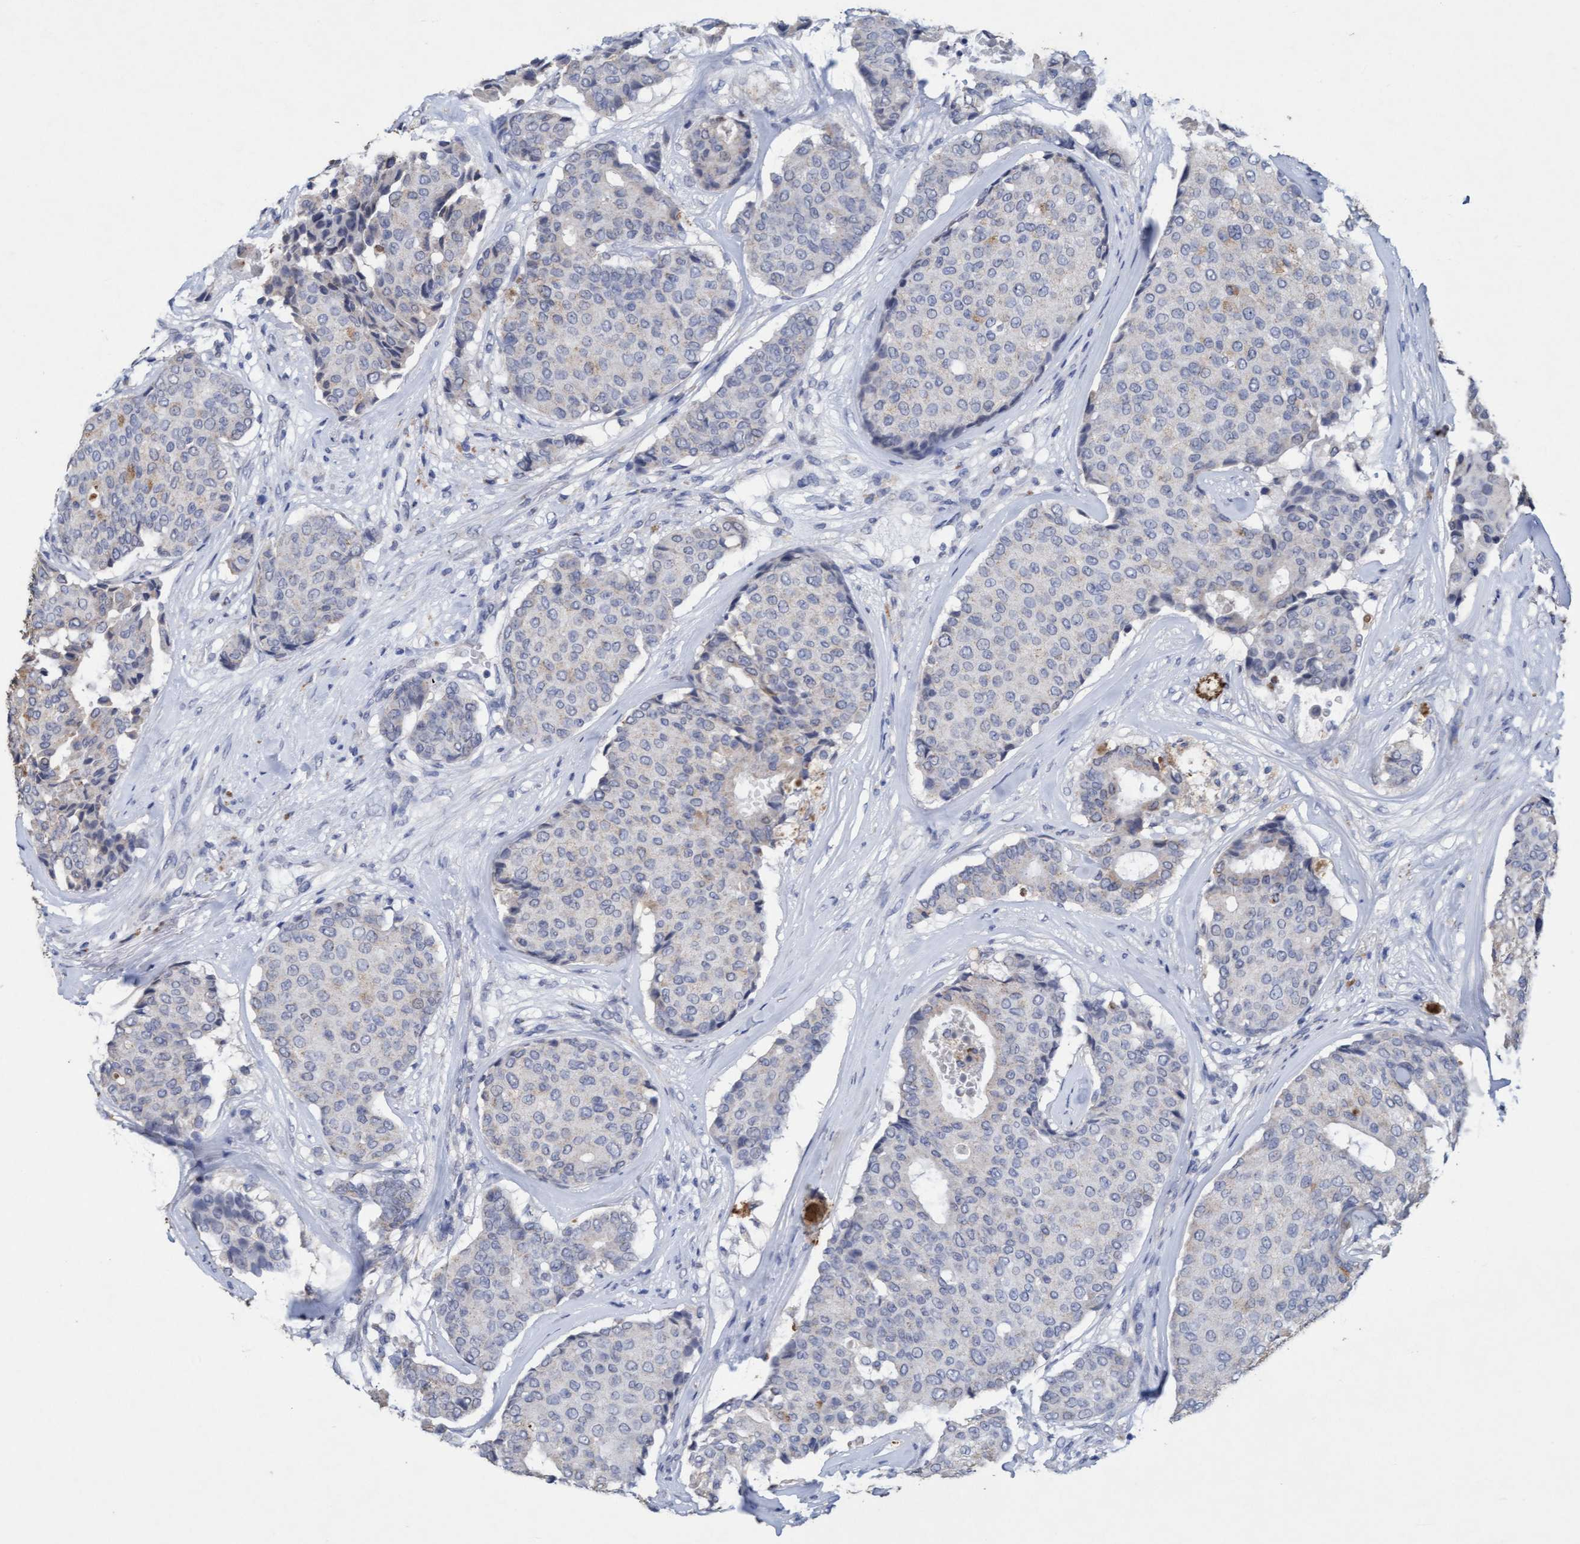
{"staining": {"intensity": "negative", "quantity": "none", "location": "none"}, "tissue": "breast cancer", "cell_type": "Tumor cells", "image_type": "cancer", "snomed": [{"axis": "morphology", "description": "Duct carcinoma"}, {"axis": "topography", "description": "Breast"}], "caption": "There is no significant expression in tumor cells of breast cancer (infiltrating ductal carcinoma).", "gene": "VSIG8", "patient": {"sex": "female", "age": 75}}